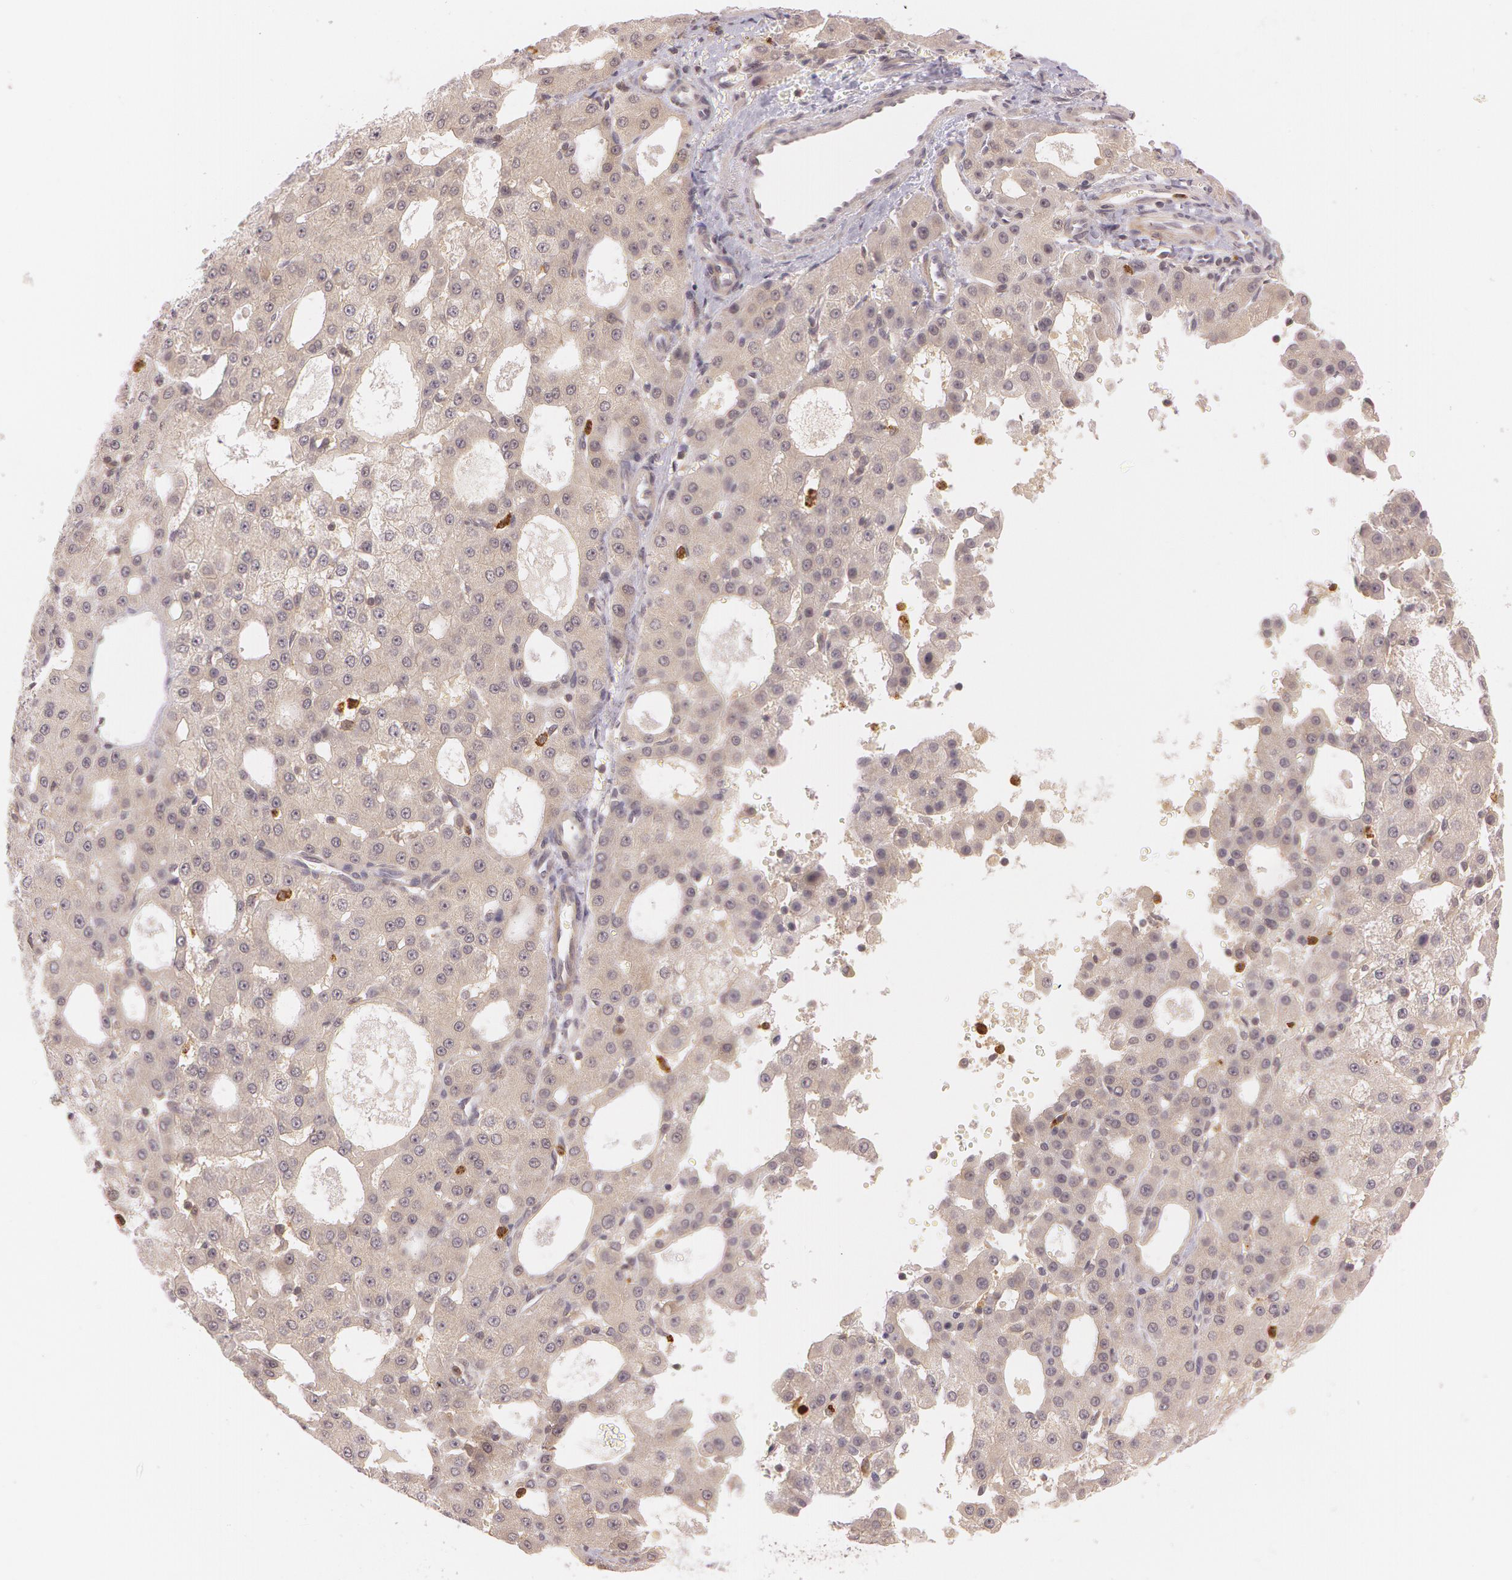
{"staining": {"intensity": "weak", "quantity": ">75%", "location": "cytoplasmic/membranous"}, "tissue": "liver cancer", "cell_type": "Tumor cells", "image_type": "cancer", "snomed": [{"axis": "morphology", "description": "Carcinoma, Hepatocellular, NOS"}, {"axis": "topography", "description": "Liver"}], "caption": "Hepatocellular carcinoma (liver) was stained to show a protein in brown. There is low levels of weak cytoplasmic/membranous positivity in approximately >75% of tumor cells. (brown staining indicates protein expression, while blue staining denotes nuclei).", "gene": "ATG2B", "patient": {"sex": "male", "age": 47}}